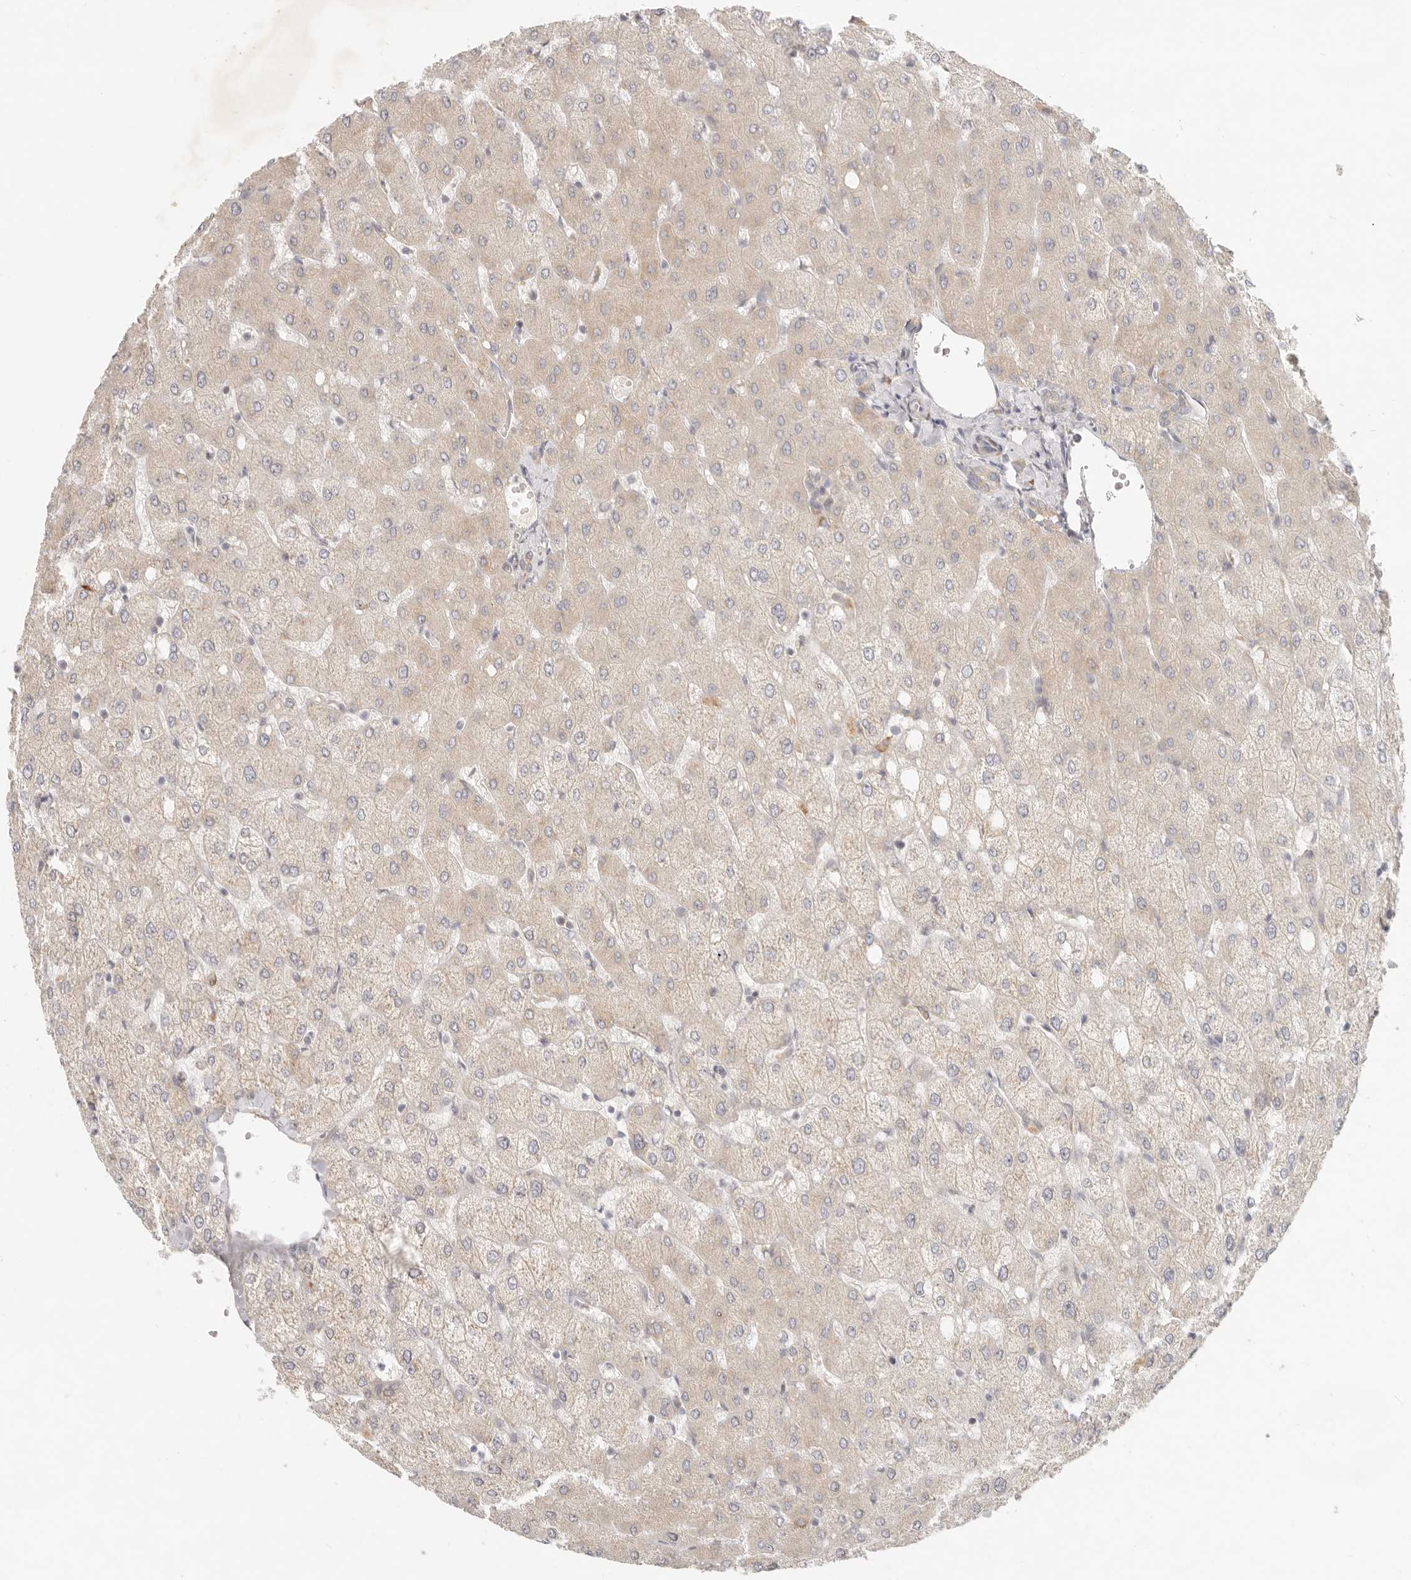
{"staining": {"intensity": "negative", "quantity": "none", "location": "none"}, "tissue": "liver", "cell_type": "Cholangiocytes", "image_type": "normal", "snomed": [{"axis": "morphology", "description": "Normal tissue, NOS"}, {"axis": "topography", "description": "Liver"}], "caption": "Immunohistochemistry (IHC) image of unremarkable liver stained for a protein (brown), which reveals no expression in cholangiocytes. (DAB (3,3'-diaminobenzidine) immunohistochemistry (IHC) visualized using brightfield microscopy, high magnification).", "gene": "PABPC4", "patient": {"sex": "female", "age": 54}}